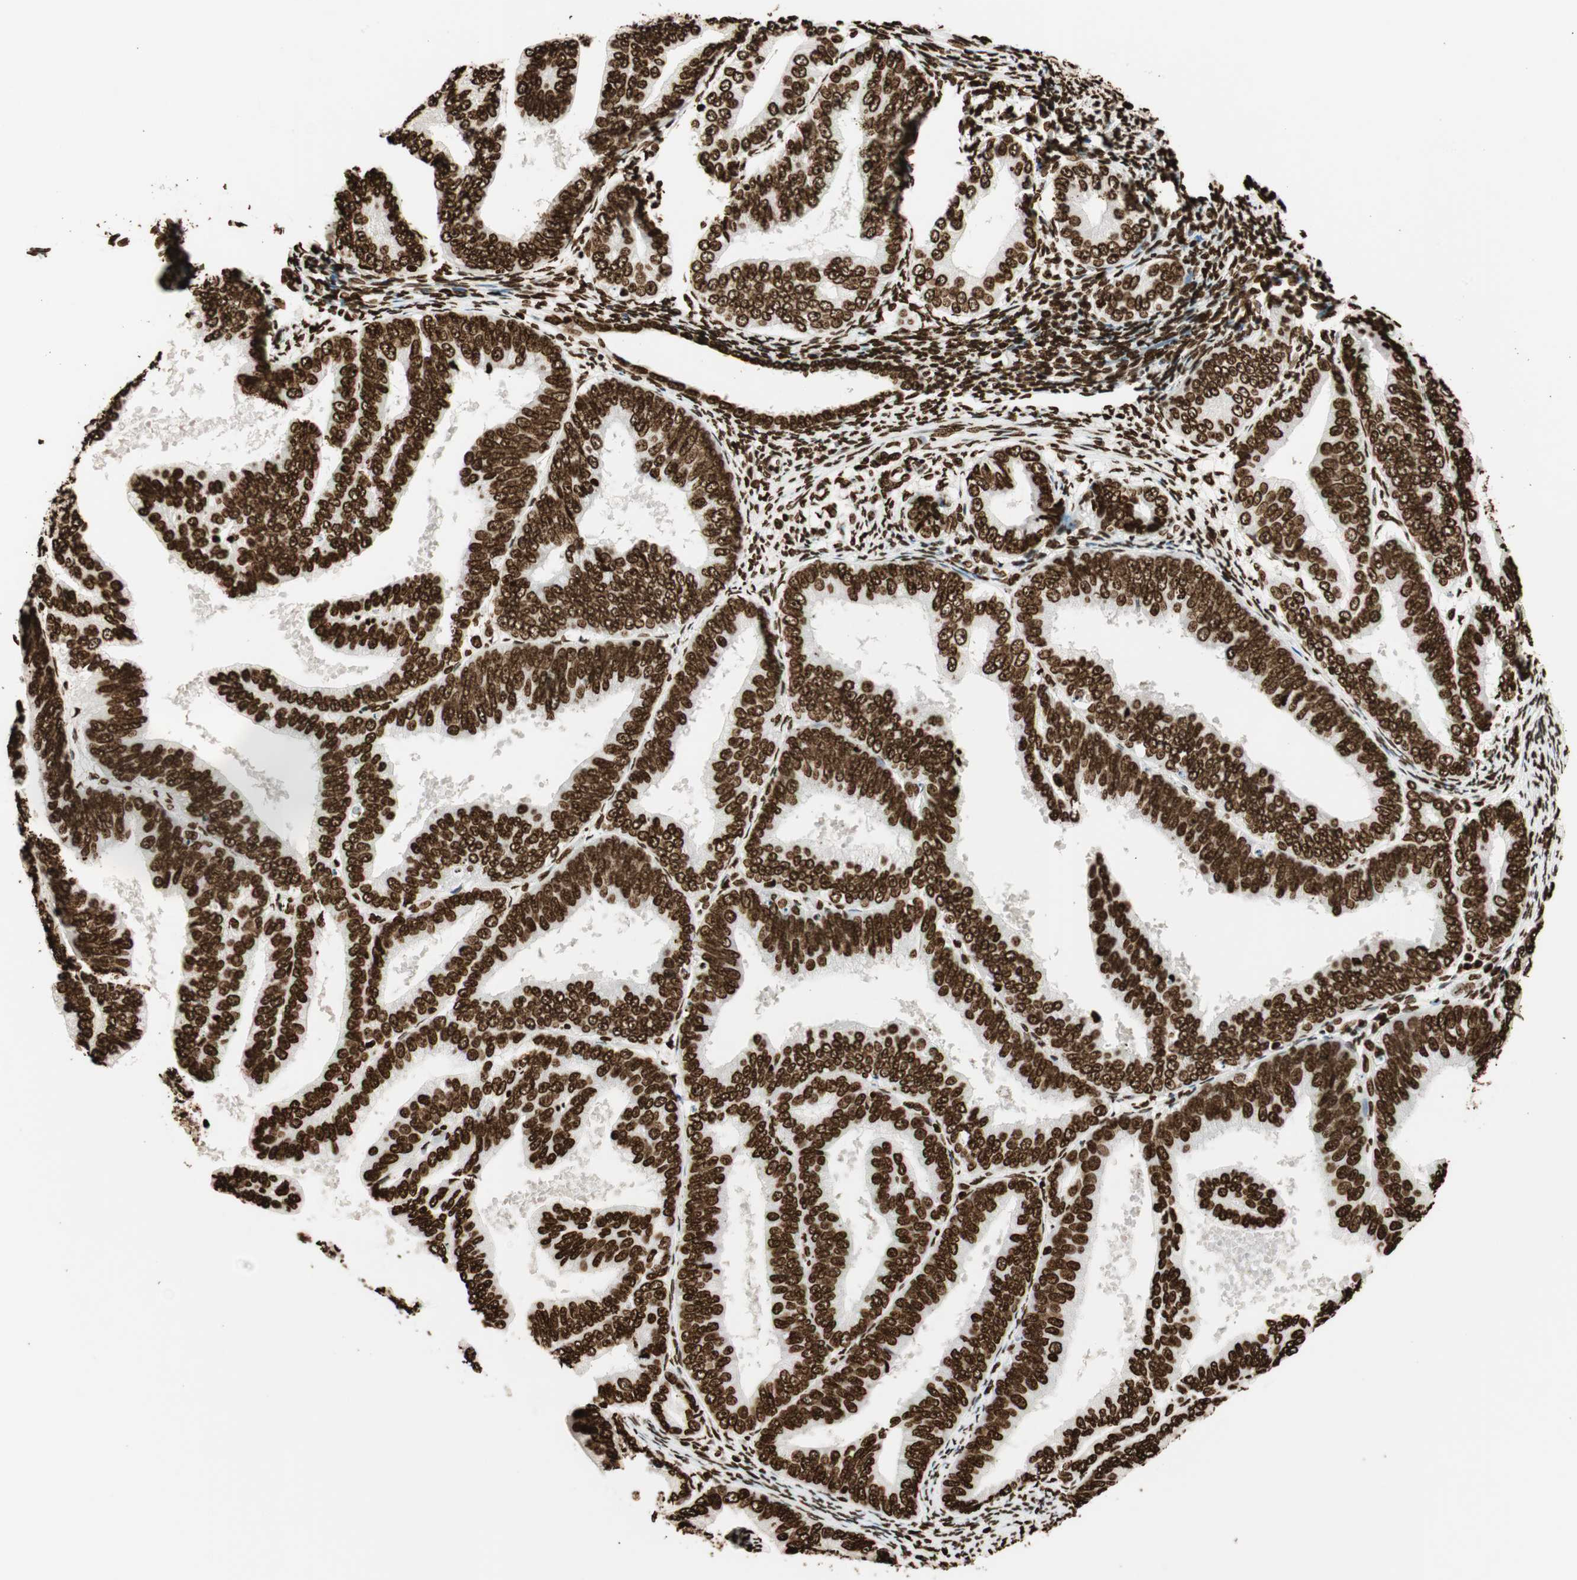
{"staining": {"intensity": "strong", "quantity": ">75%", "location": "nuclear"}, "tissue": "endometrial cancer", "cell_type": "Tumor cells", "image_type": "cancer", "snomed": [{"axis": "morphology", "description": "Adenocarcinoma, NOS"}, {"axis": "topography", "description": "Endometrium"}], "caption": "Protein staining of adenocarcinoma (endometrial) tissue displays strong nuclear positivity in approximately >75% of tumor cells.", "gene": "GLI2", "patient": {"sex": "female", "age": 63}}